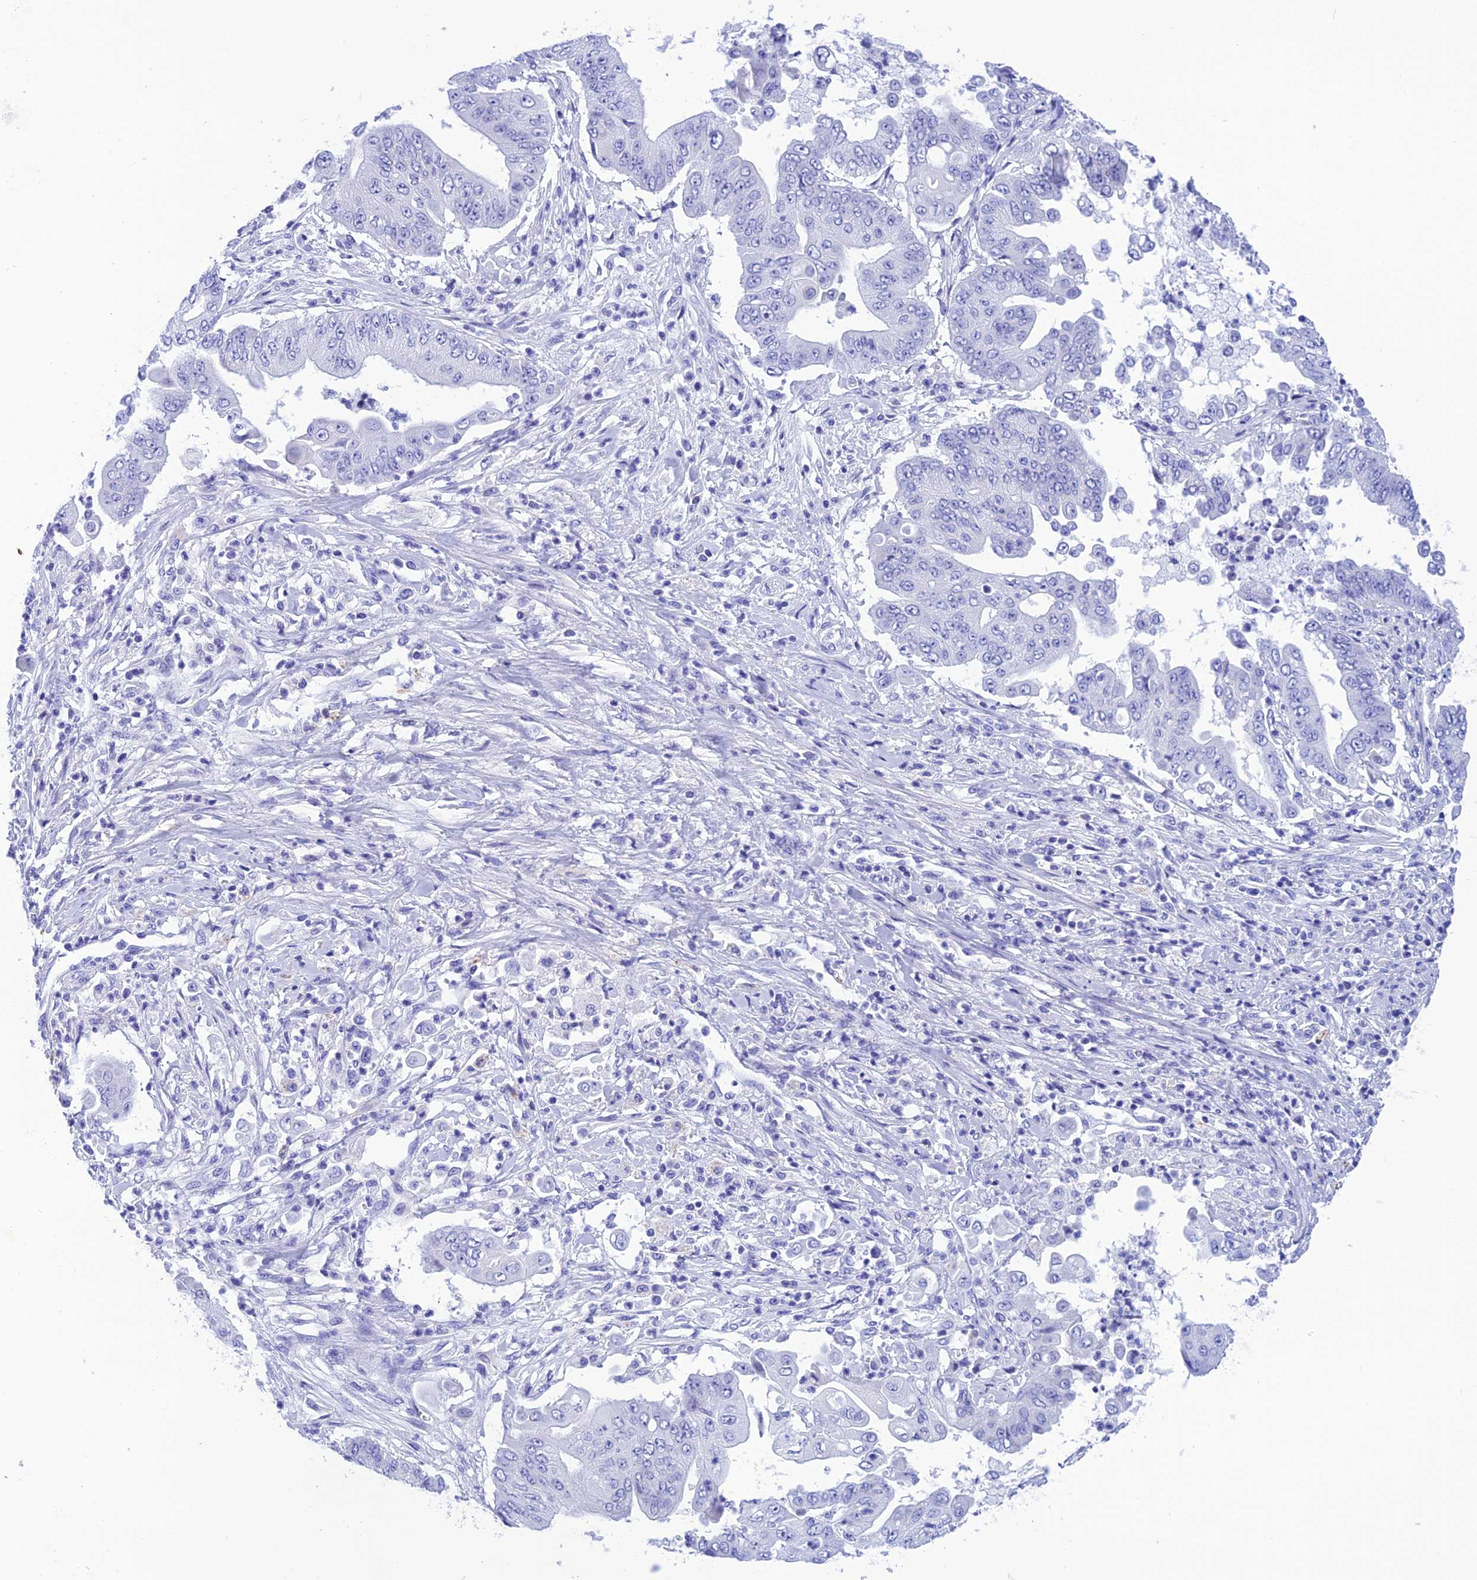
{"staining": {"intensity": "negative", "quantity": "none", "location": "none"}, "tissue": "pancreatic cancer", "cell_type": "Tumor cells", "image_type": "cancer", "snomed": [{"axis": "morphology", "description": "Adenocarcinoma, NOS"}, {"axis": "topography", "description": "Pancreas"}], "caption": "Immunohistochemistry (IHC) photomicrograph of human pancreatic cancer (adenocarcinoma) stained for a protein (brown), which demonstrates no expression in tumor cells.", "gene": "NXPE4", "patient": {"sex": "female", "age": 77}}